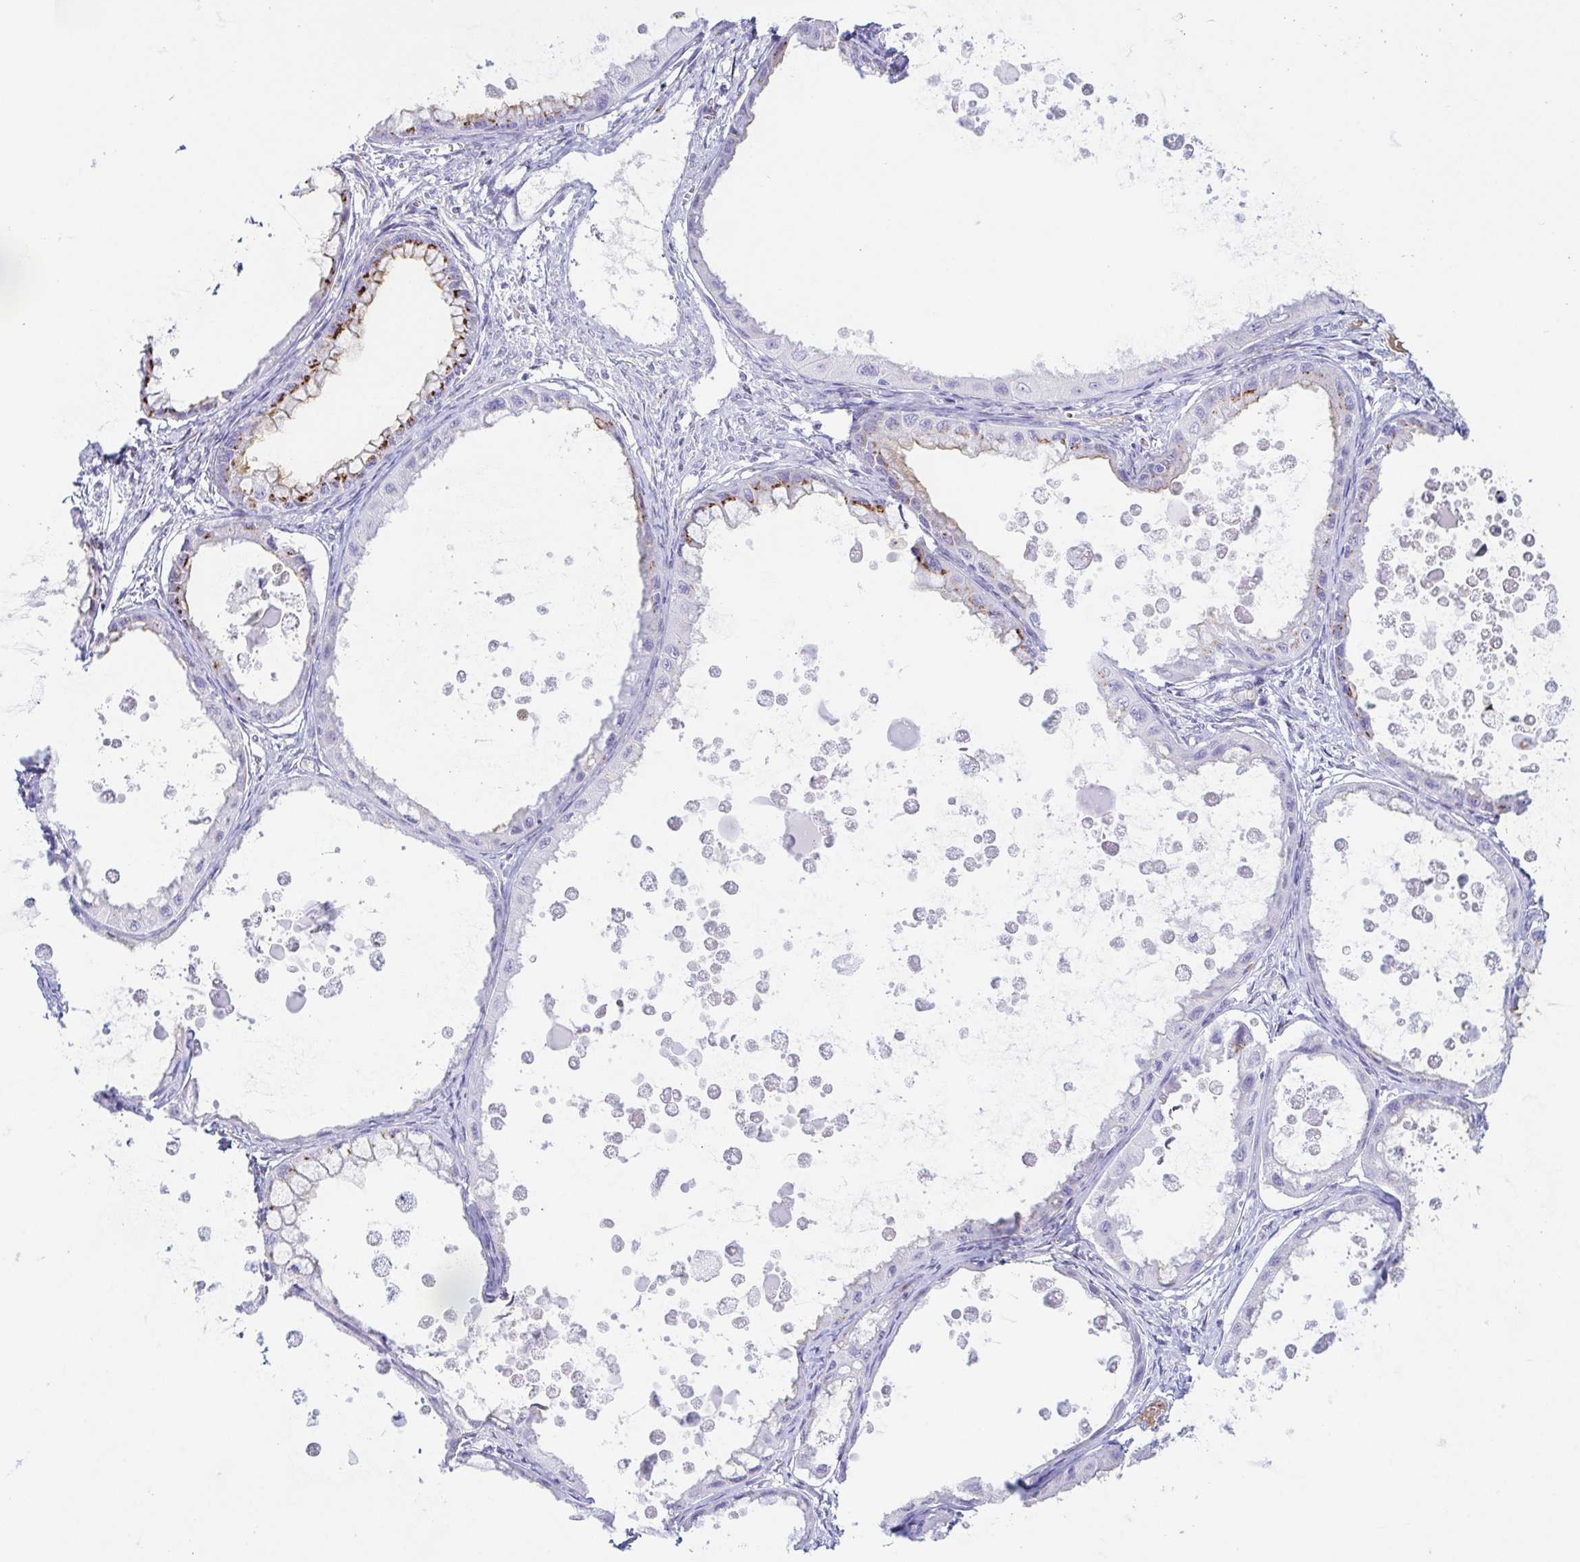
{"staining": {"intensity": "moderate", "quantity": "<25%", "location": "cytoplasmic/membranous"}, "tissue": "ovarian cancer", "cell_type": "Tumor cells", "image_type": "cancer", "snomed": [{"axis": "morphology", "description": "Cystadenocarcinoma, mucinous, NOS"}, {"axis": "topography", "description": "Ovary"}], "caption": "Ovarian cancer (mucinous cystadenocarcinoma) tissue displays moderate cytoplasmic/membranous positivity in approximately <25% of tumor cells", "gene": "LDLRAD1", "patient": {"sex": "female", "age": 64}}